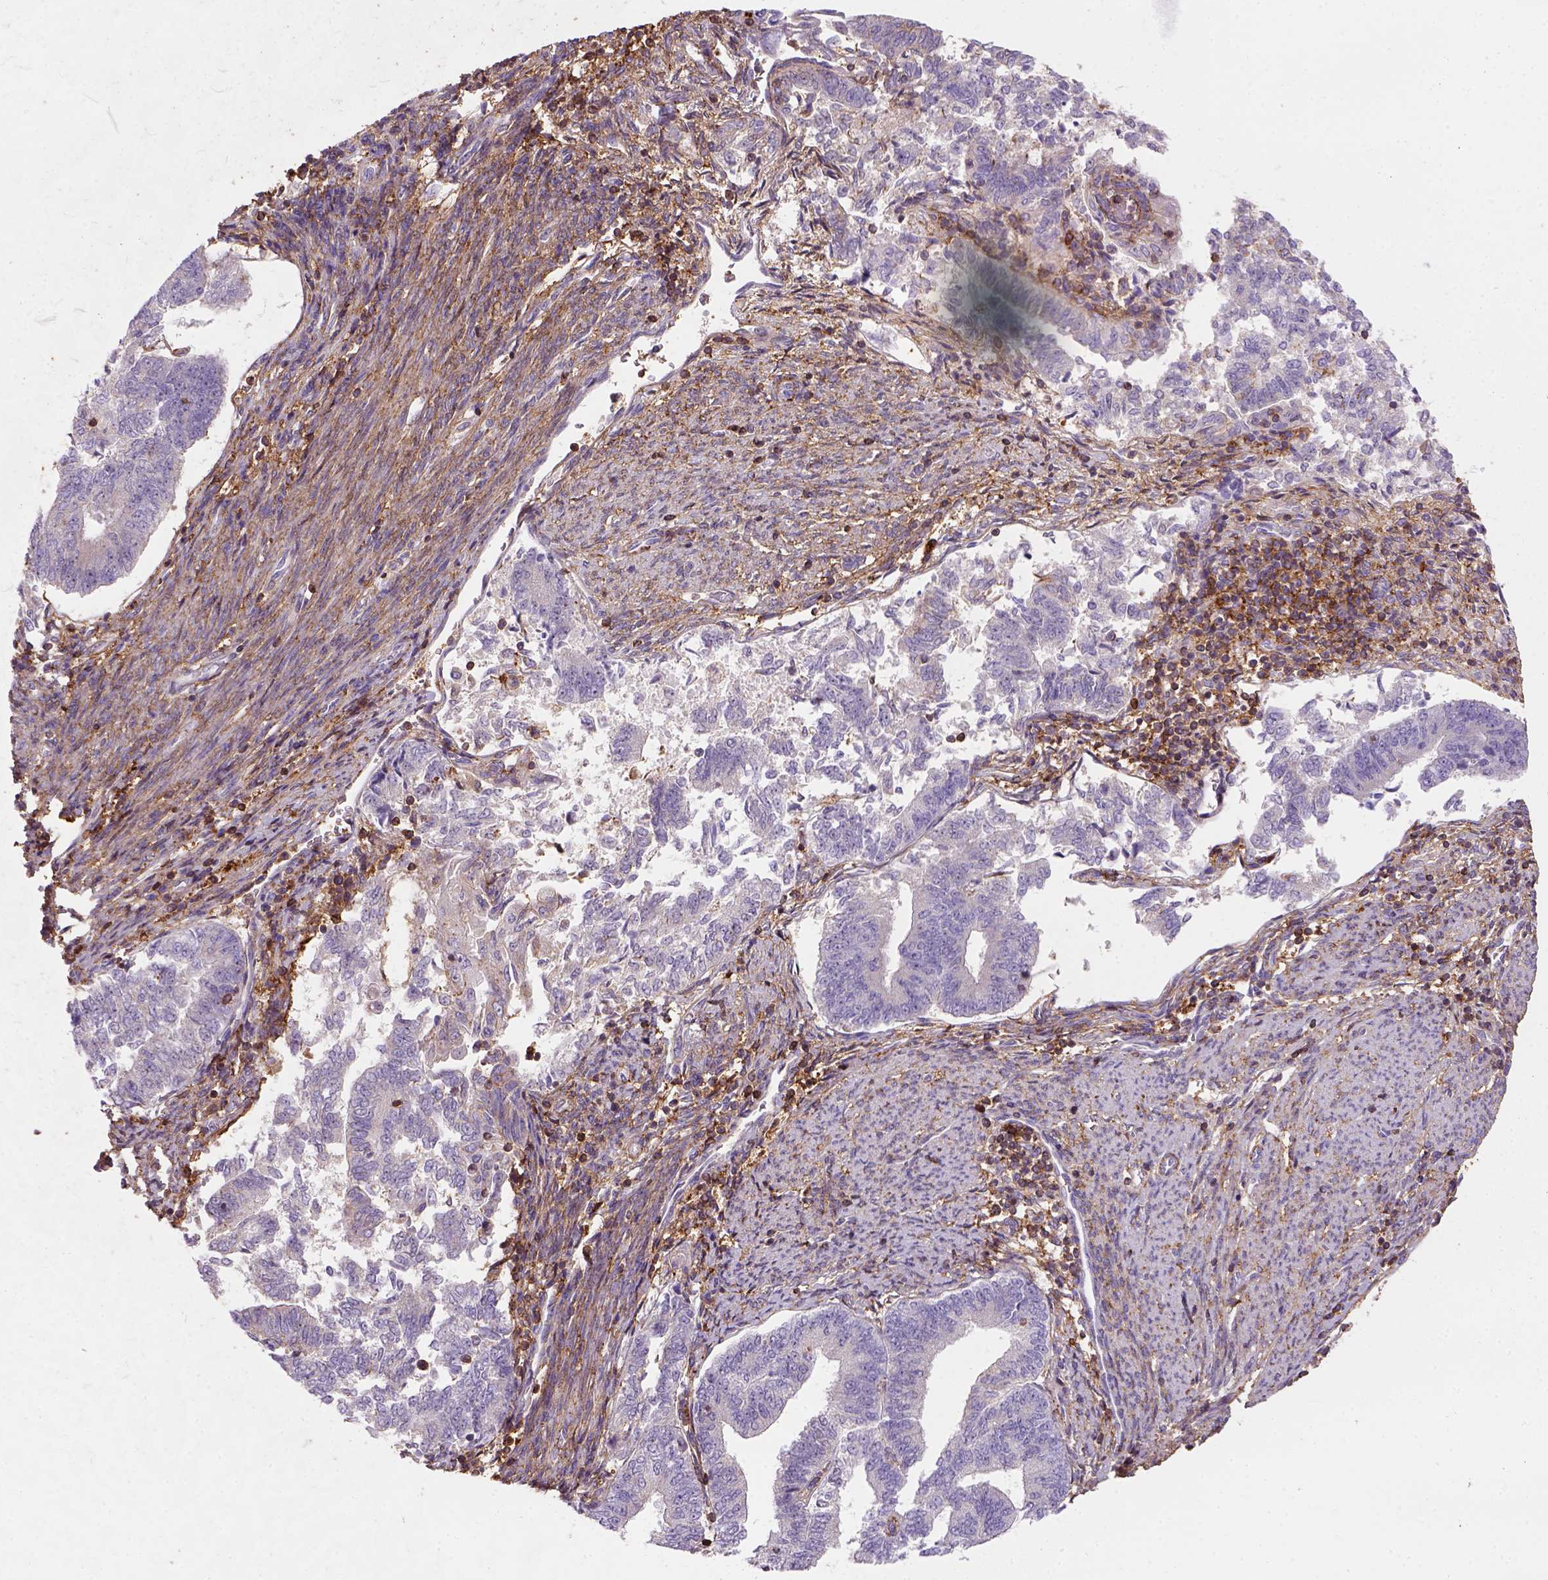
{"staining": {"intensity": "negative", "quantity": "none", "location": "none"}, "tissue": "endometrial cancer", "cell_type": "Tumor cells", "image_type": "cancer", "snomed": [{"axis": "morphology", "description": "Adenocarcinoma, NOS"}, {"axis": "topography", "description": "Endometrium"}], "caption": "A micrograph of endometrial adenocarcinoma stained for a protein shows no brown staining in tumor cells.", "gene": "GPRC5D", "patient": {"sex": "female", "age": 65}}